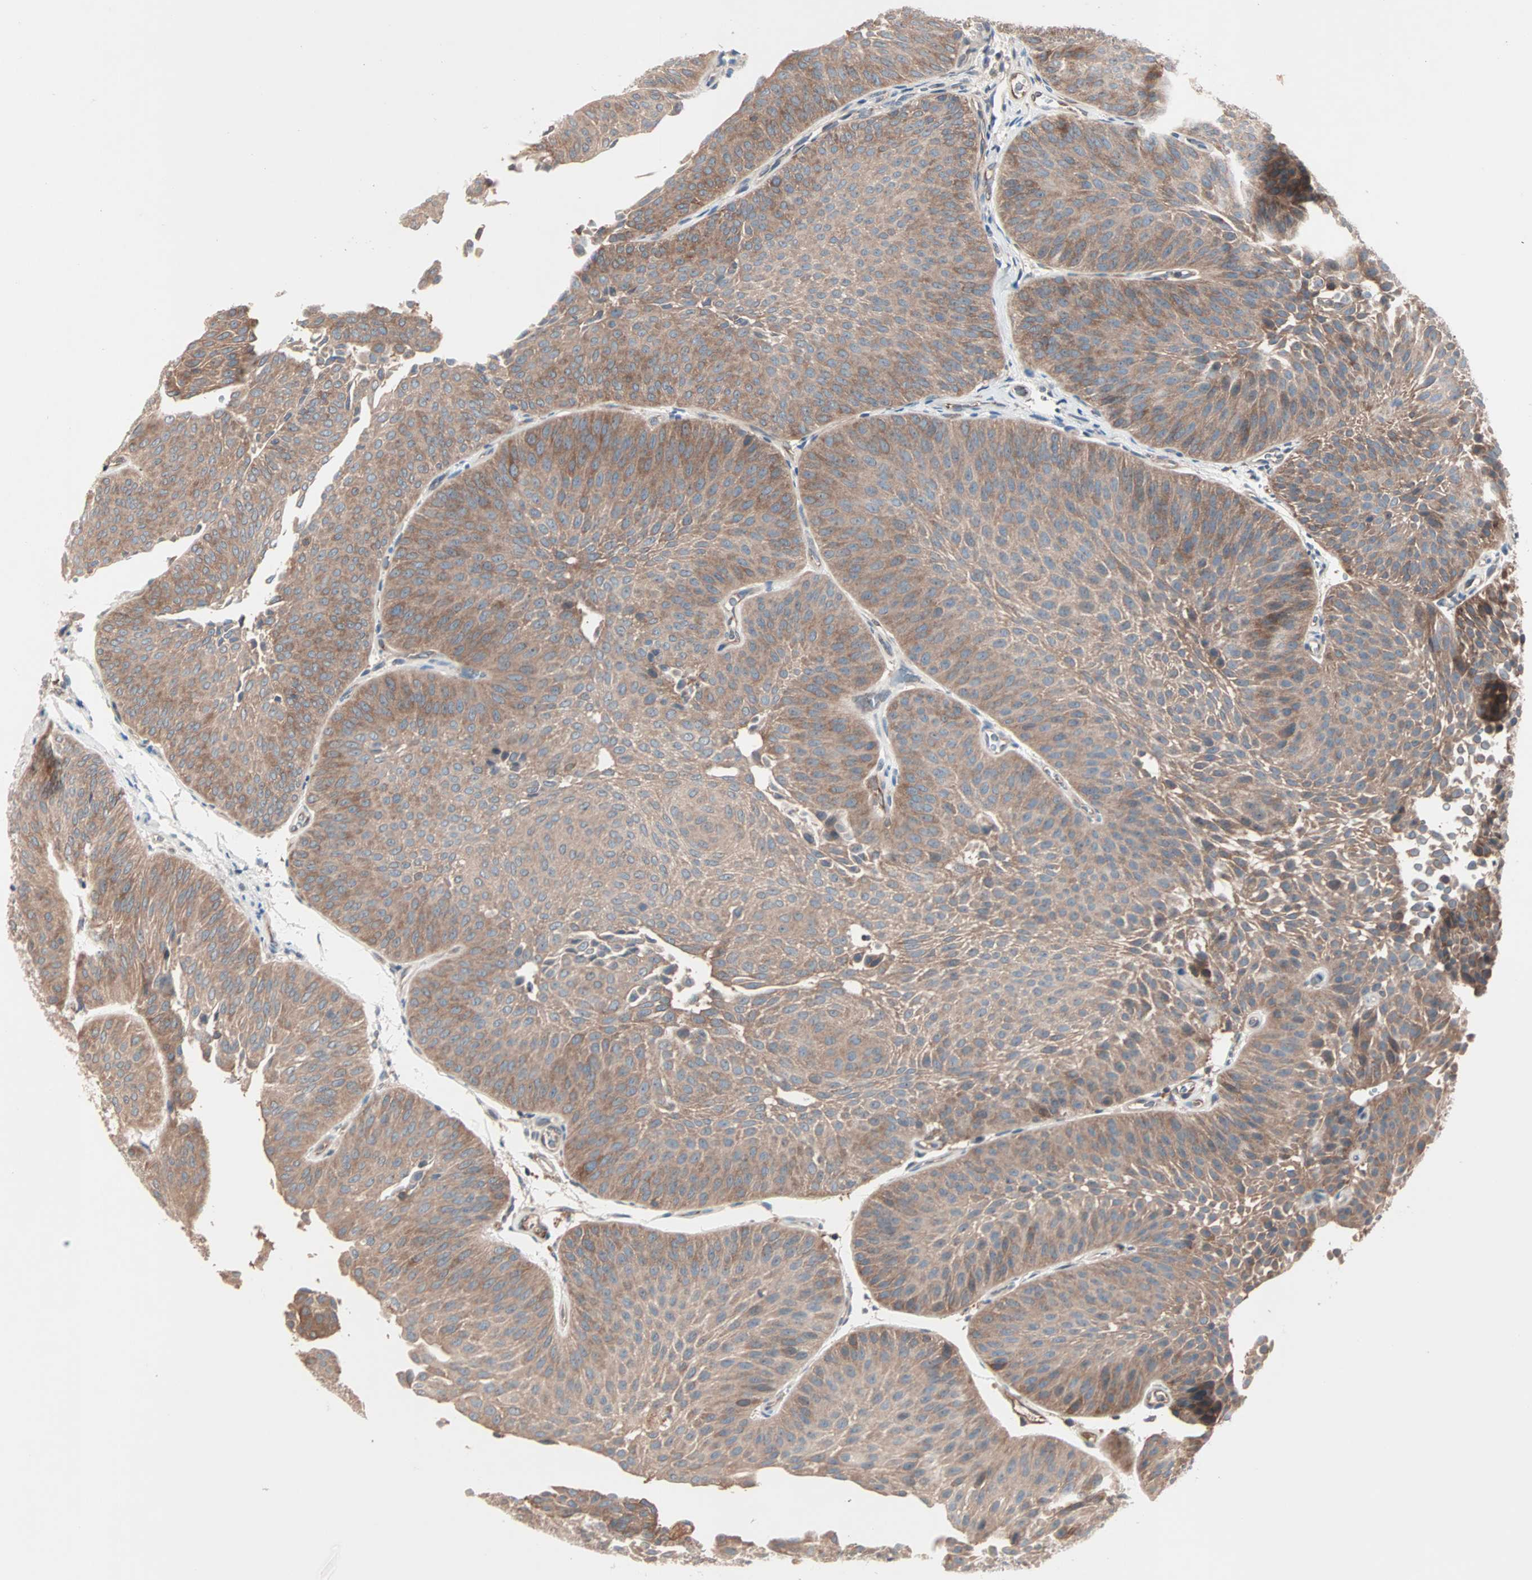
{"staining": {"intensity": "moderate", "quantity": ">75%", "location": "cytoplasmic/membranous"}, "tissue": "urothelial cancer", "cell_type": "Tumor cells", "image_type": "cancer", "snomed": [{"axis": "morphology", "description": "Urothelial carcinoma, Low grade"}, {"axis": "topography", "description": "Urinary bladder"}], "caption": "Immunohistochemistry (IHC) of human low-grade urothelial carcinoma displays medium levels of moderate cytoplasmic/membranous positivity in approximately >75% of tumor cells.", "gene": "CAD", "patient": {"sex": "female", "age": 60}}